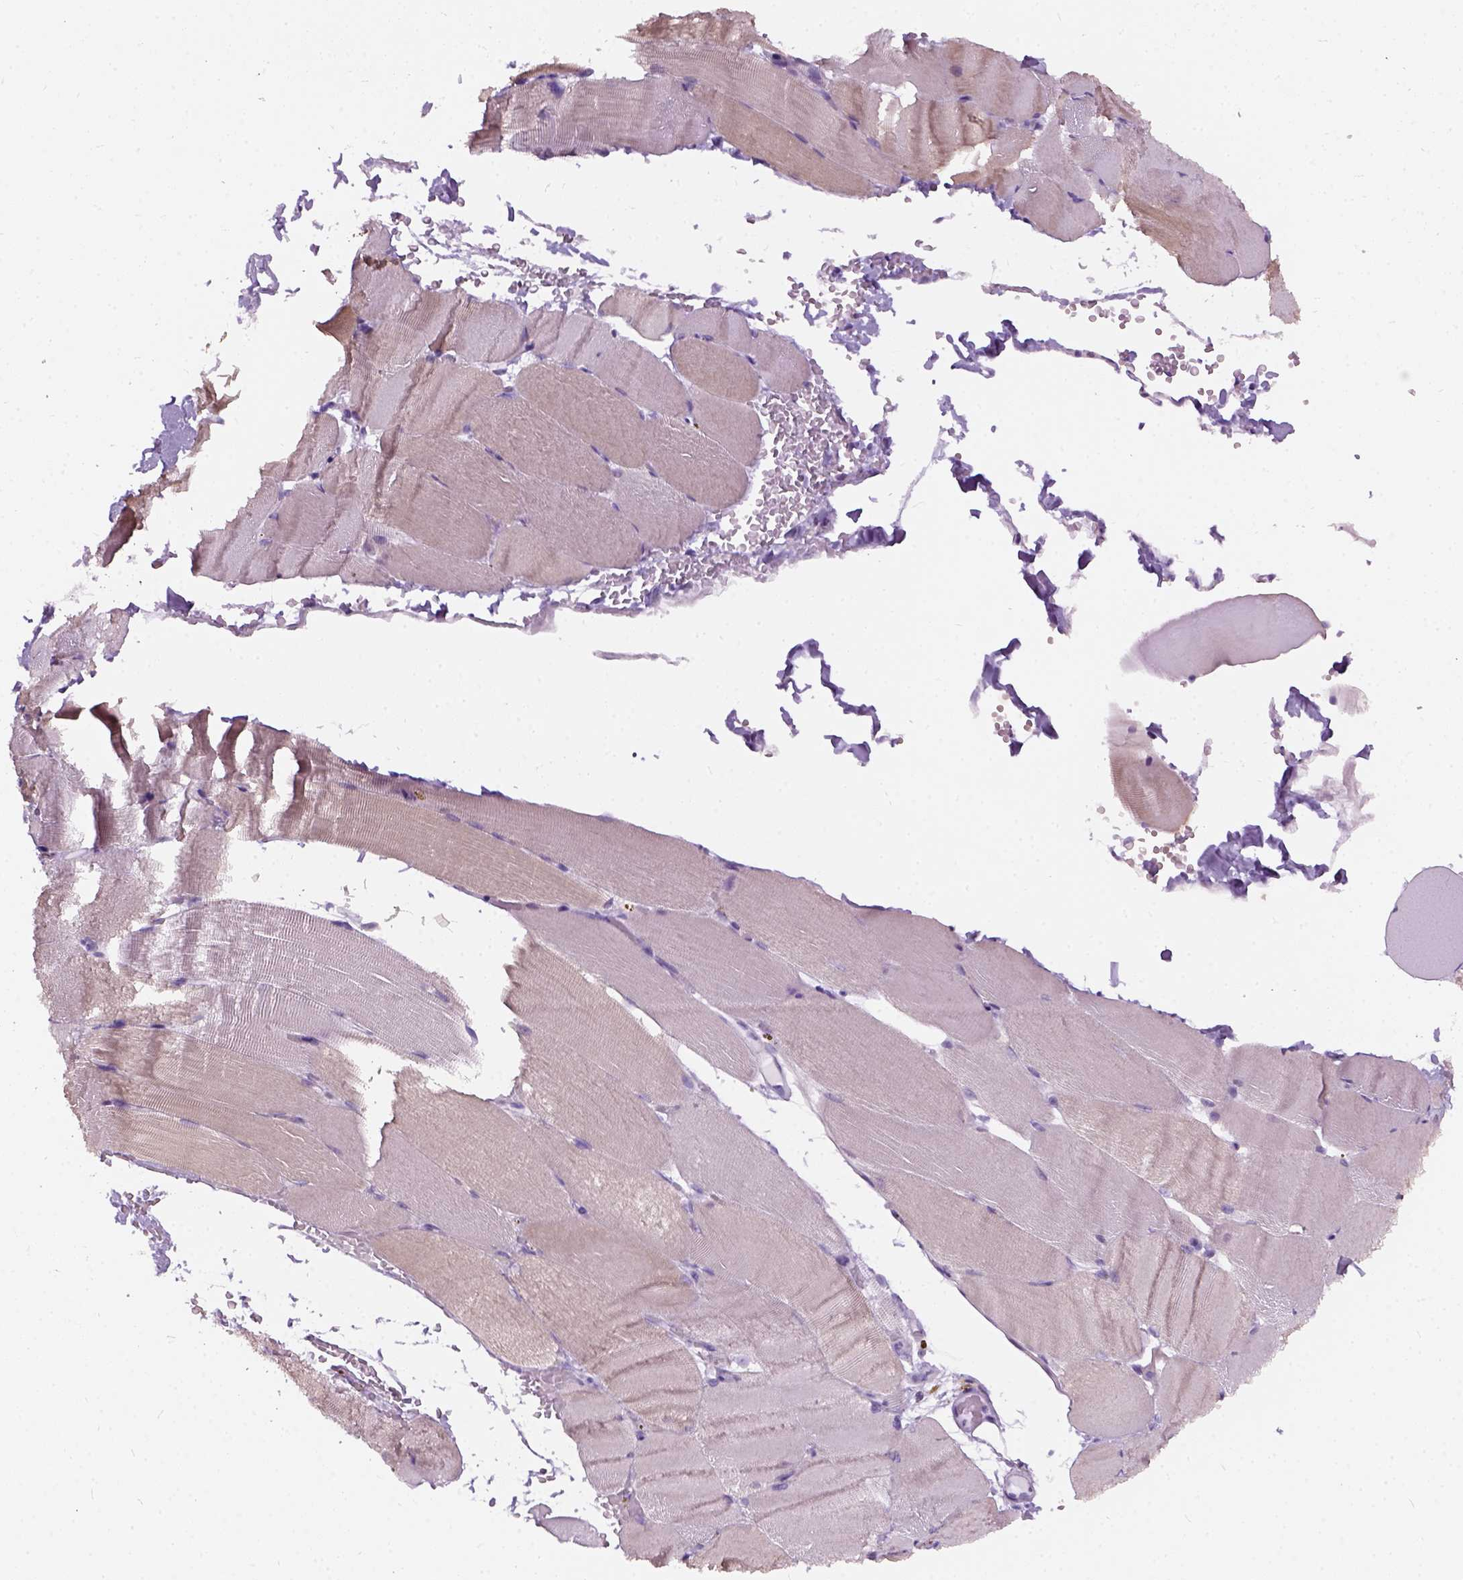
{"staining": {"intensity": "negative", "quantity": "none", "location": "none"}, "tissue": "skeletal muscle", "cell_type": "Myocytes", "image_type": "normal", "snomed": [{"axis": "morphology", "description": "Normal tissue, NOS"}, {"axis": "topography", "description": "Skeletal muscle"}], "caption": "Human skeletal muscle stained for a protein using immunohistochemistry (IHC) reveals no staining in myocytes.", "gene": "AXDND1", "patient": {"sex": "female", "age": 37}}